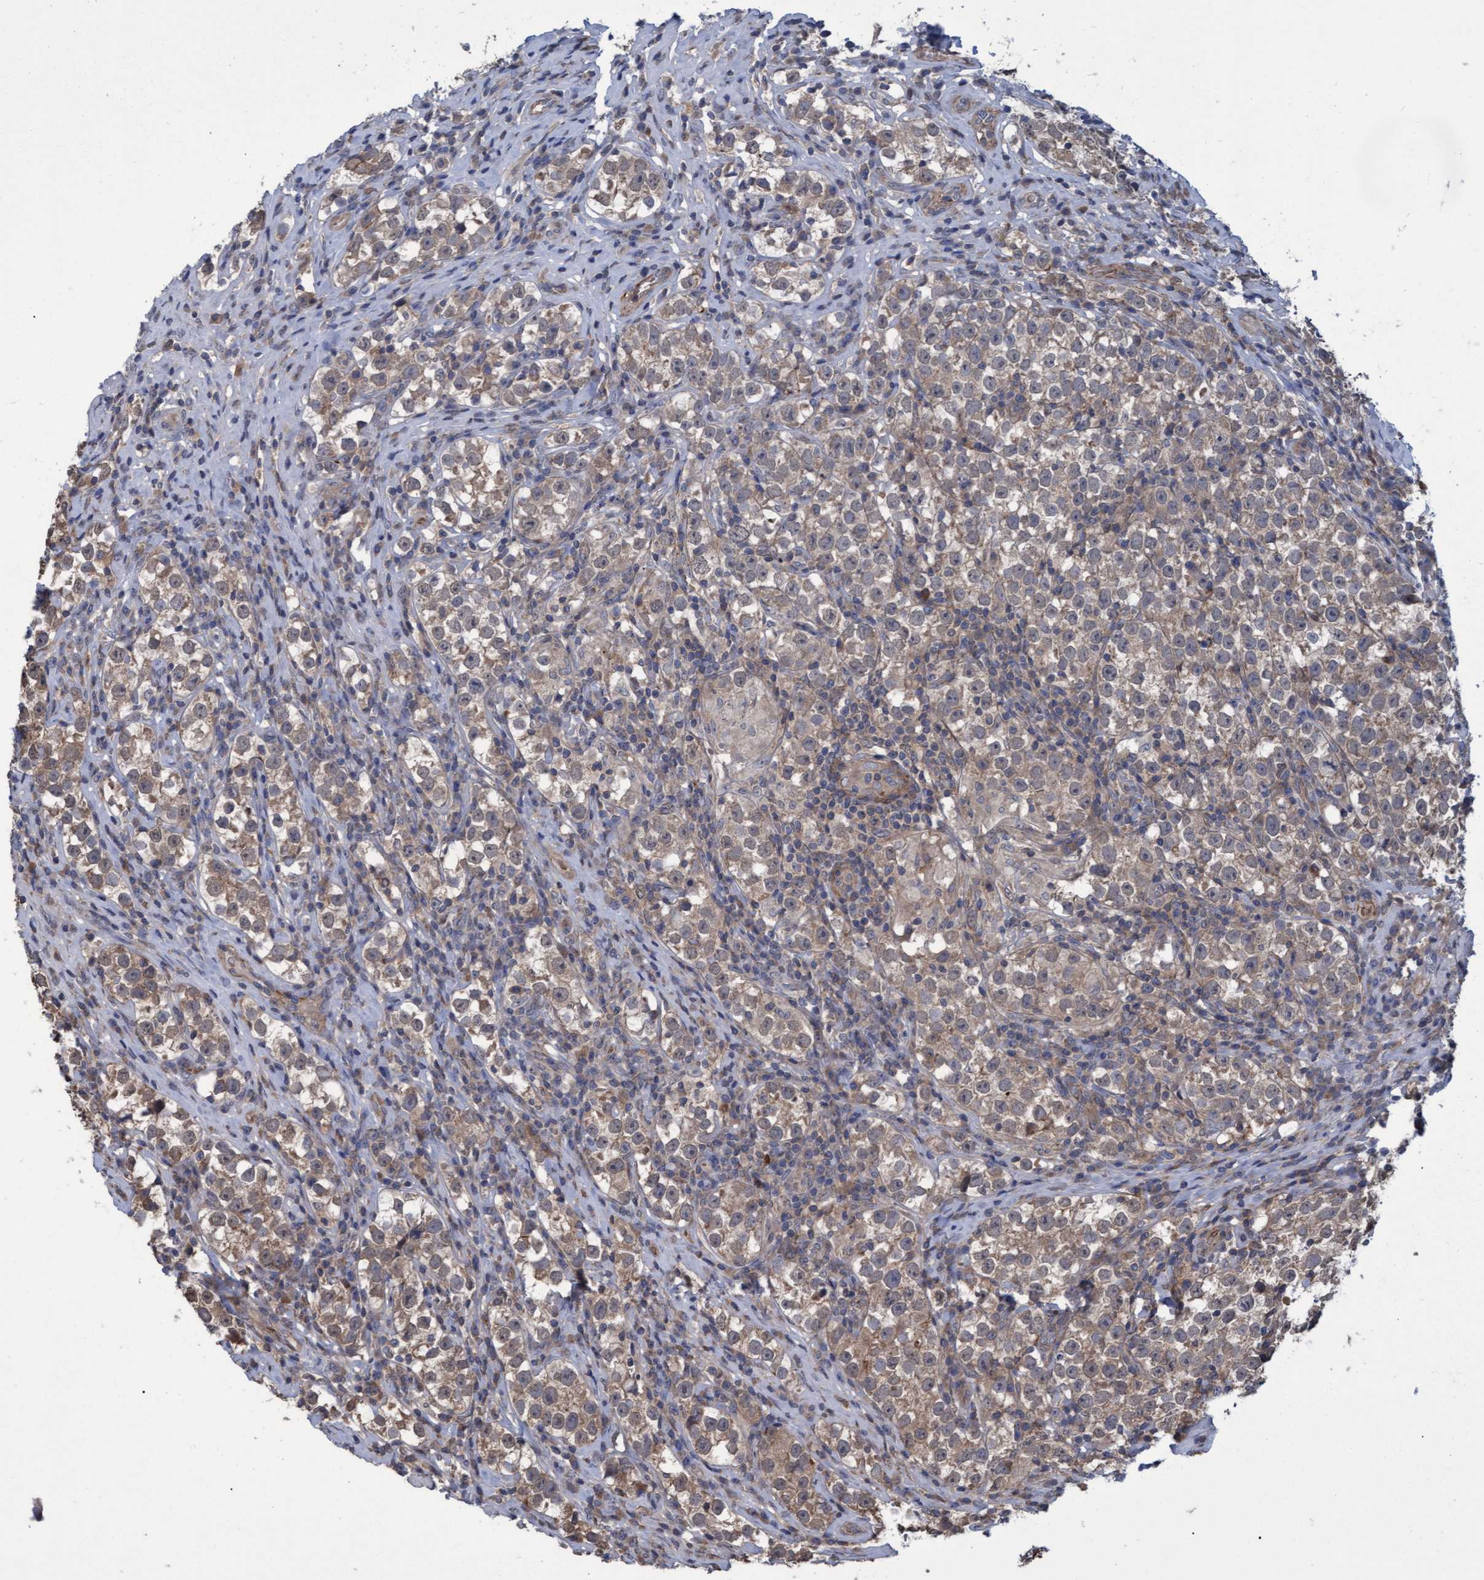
{"staining": {"intensity": "weak", "quantity": ">75%", "location": "cytoplasmic/membranous"}, "tissue": "testis cancer", "cell_type": "Tumor cells", "image_type": "cancer", "snomed": [{"axis": "morphology", "description": "Normal tissue, NOS"}, {"axis": "morphology", "description": "Seminoma, NOS"}, {"axis": "topography", "description": "Testis"}], "caption": "Brown immunohistochemical staining in testis cancer (seminoma) displays weak cytoplasmic/membranous expression in about >75% of tumor cells. (IHC, brightfield microscopy, high magnification).", "gene": "NAA15", "patient": {"sex": "male", "age": 43}}